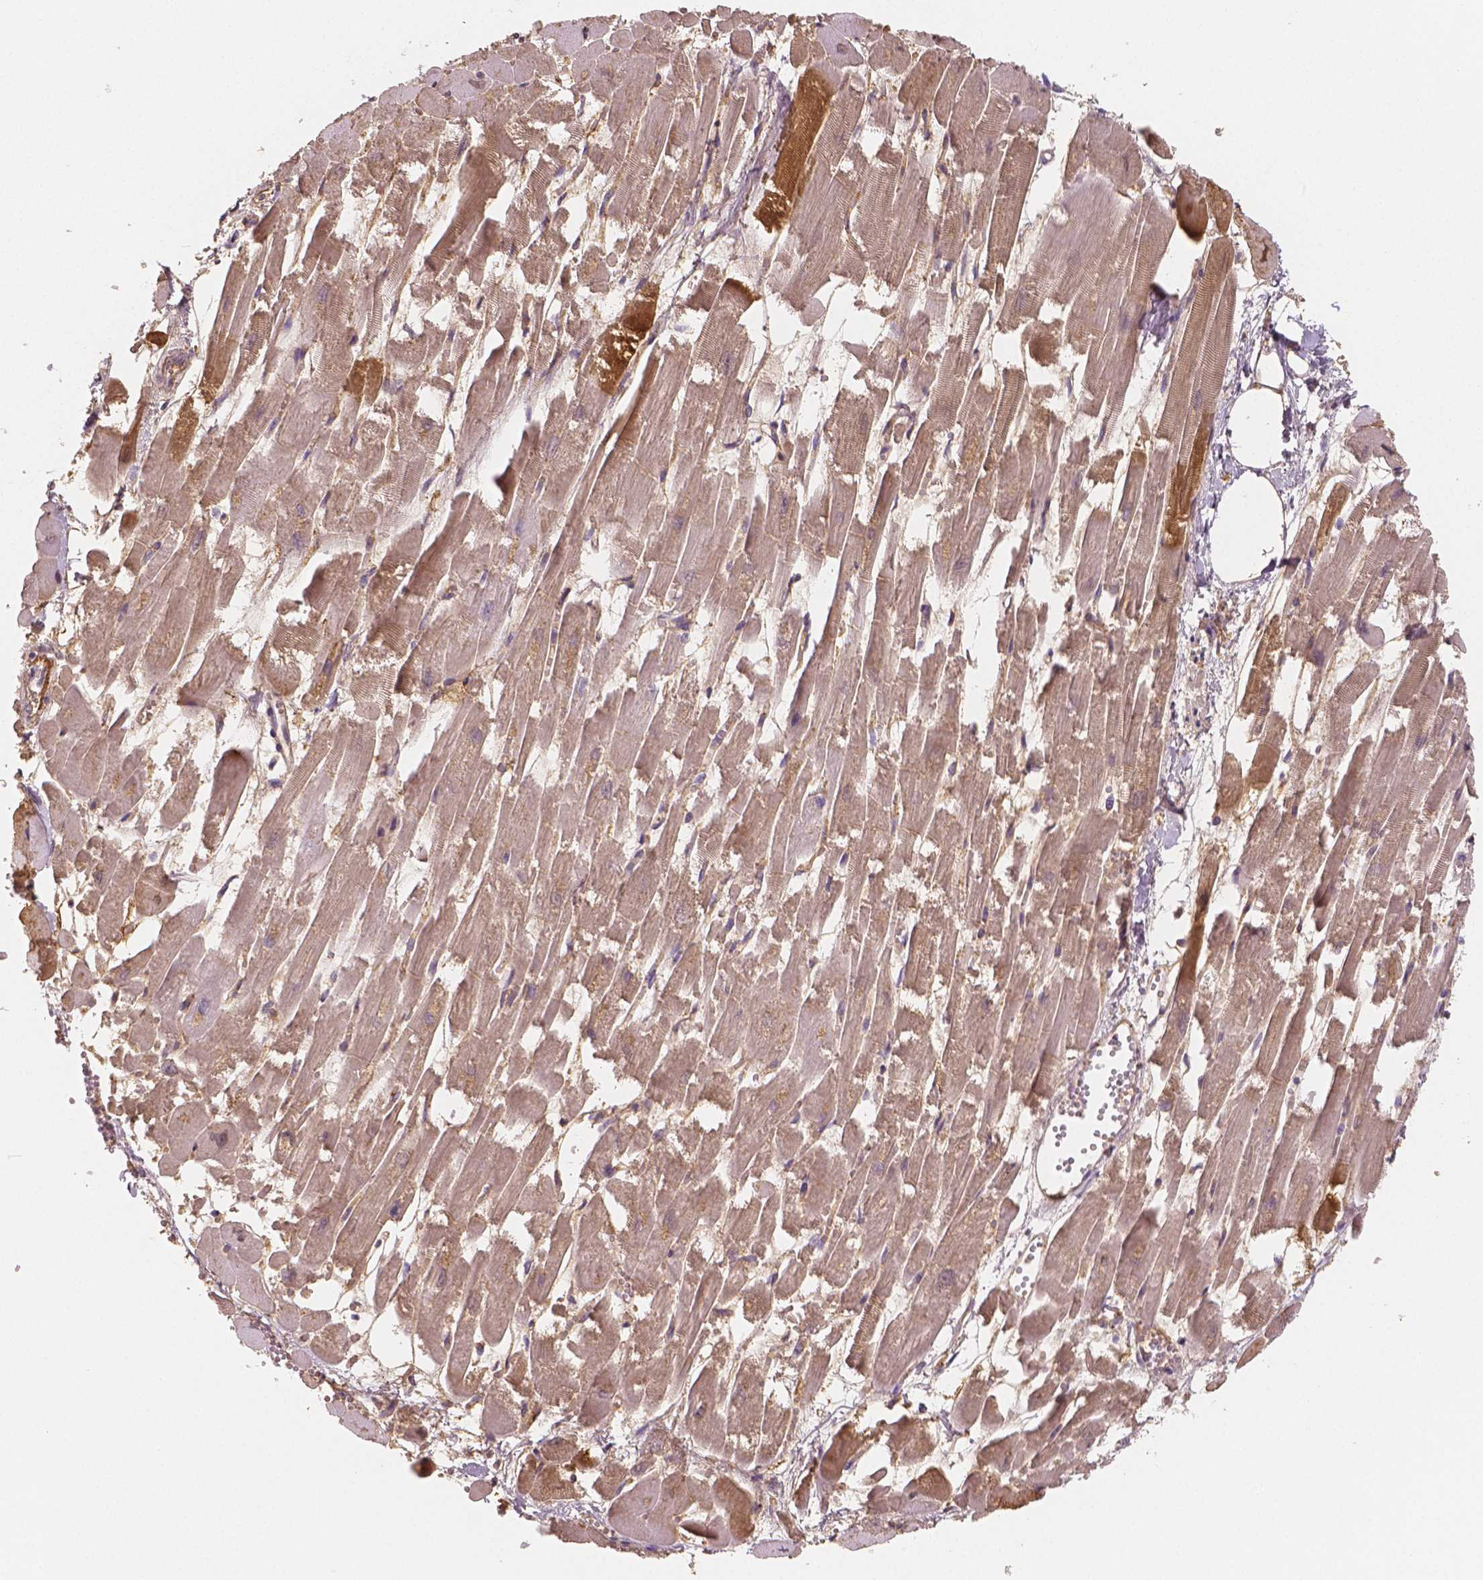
{"staining": {"intensity": "weak", "quantity": "25%-75%", "location": "cytoplasmic/membranous"}, "tissue": "heart muscle", "cell_type": "Cardiomyocytes", "image_type": "normal", "snomed": [{"axis": "morphology", "description": "Normal tissue, NOS"}, {"axis": "topography", "description": "Heart"}], "caption": "Cardiomyocytes reveal weak cytoplasmic/membranous staining in approximately 25%-75% of cells in benign heart muscle.", "gene": "APOA4", "patient": {"sex": "female", "age": 52}}